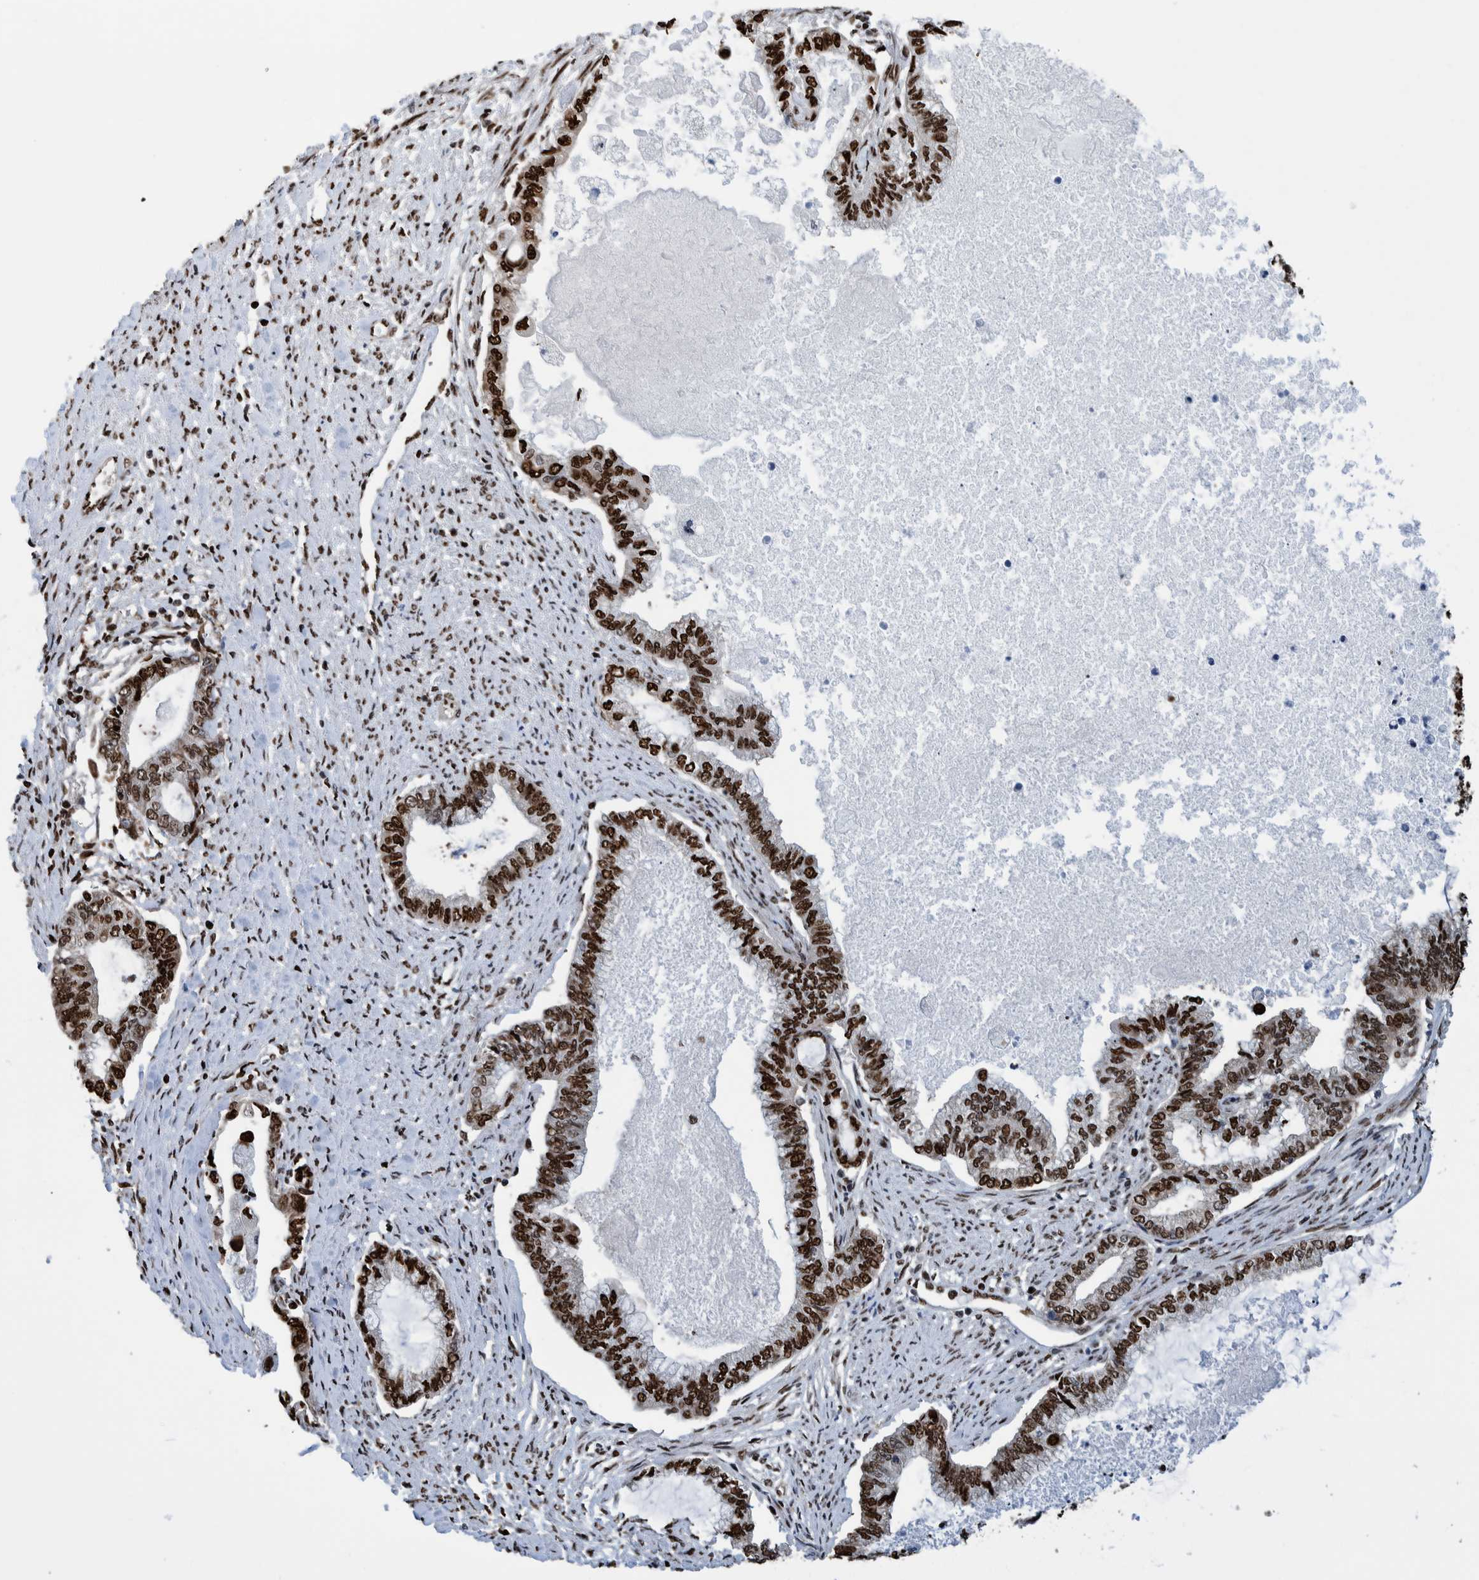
{"staining": {"intensity": "strong", "quantity": ">75%", "location": "nuclear"}, "tissue": "endometrial cancer", "cell_type": "Tumor cells", "image_type": "cancer", "snomed": [{"axis": "morphology", "description": "Adenocarcinoma, NOS"}, {"axis": "topography", "description": "Endometrium"}], "caption": "A brown stain highlights strong nuclear positivity of a protein in human endometrial cancer (adenocarcinoma) tumor cells.", "gene": "HEATR9", "patient": {"sex": "female", "age": 86}}